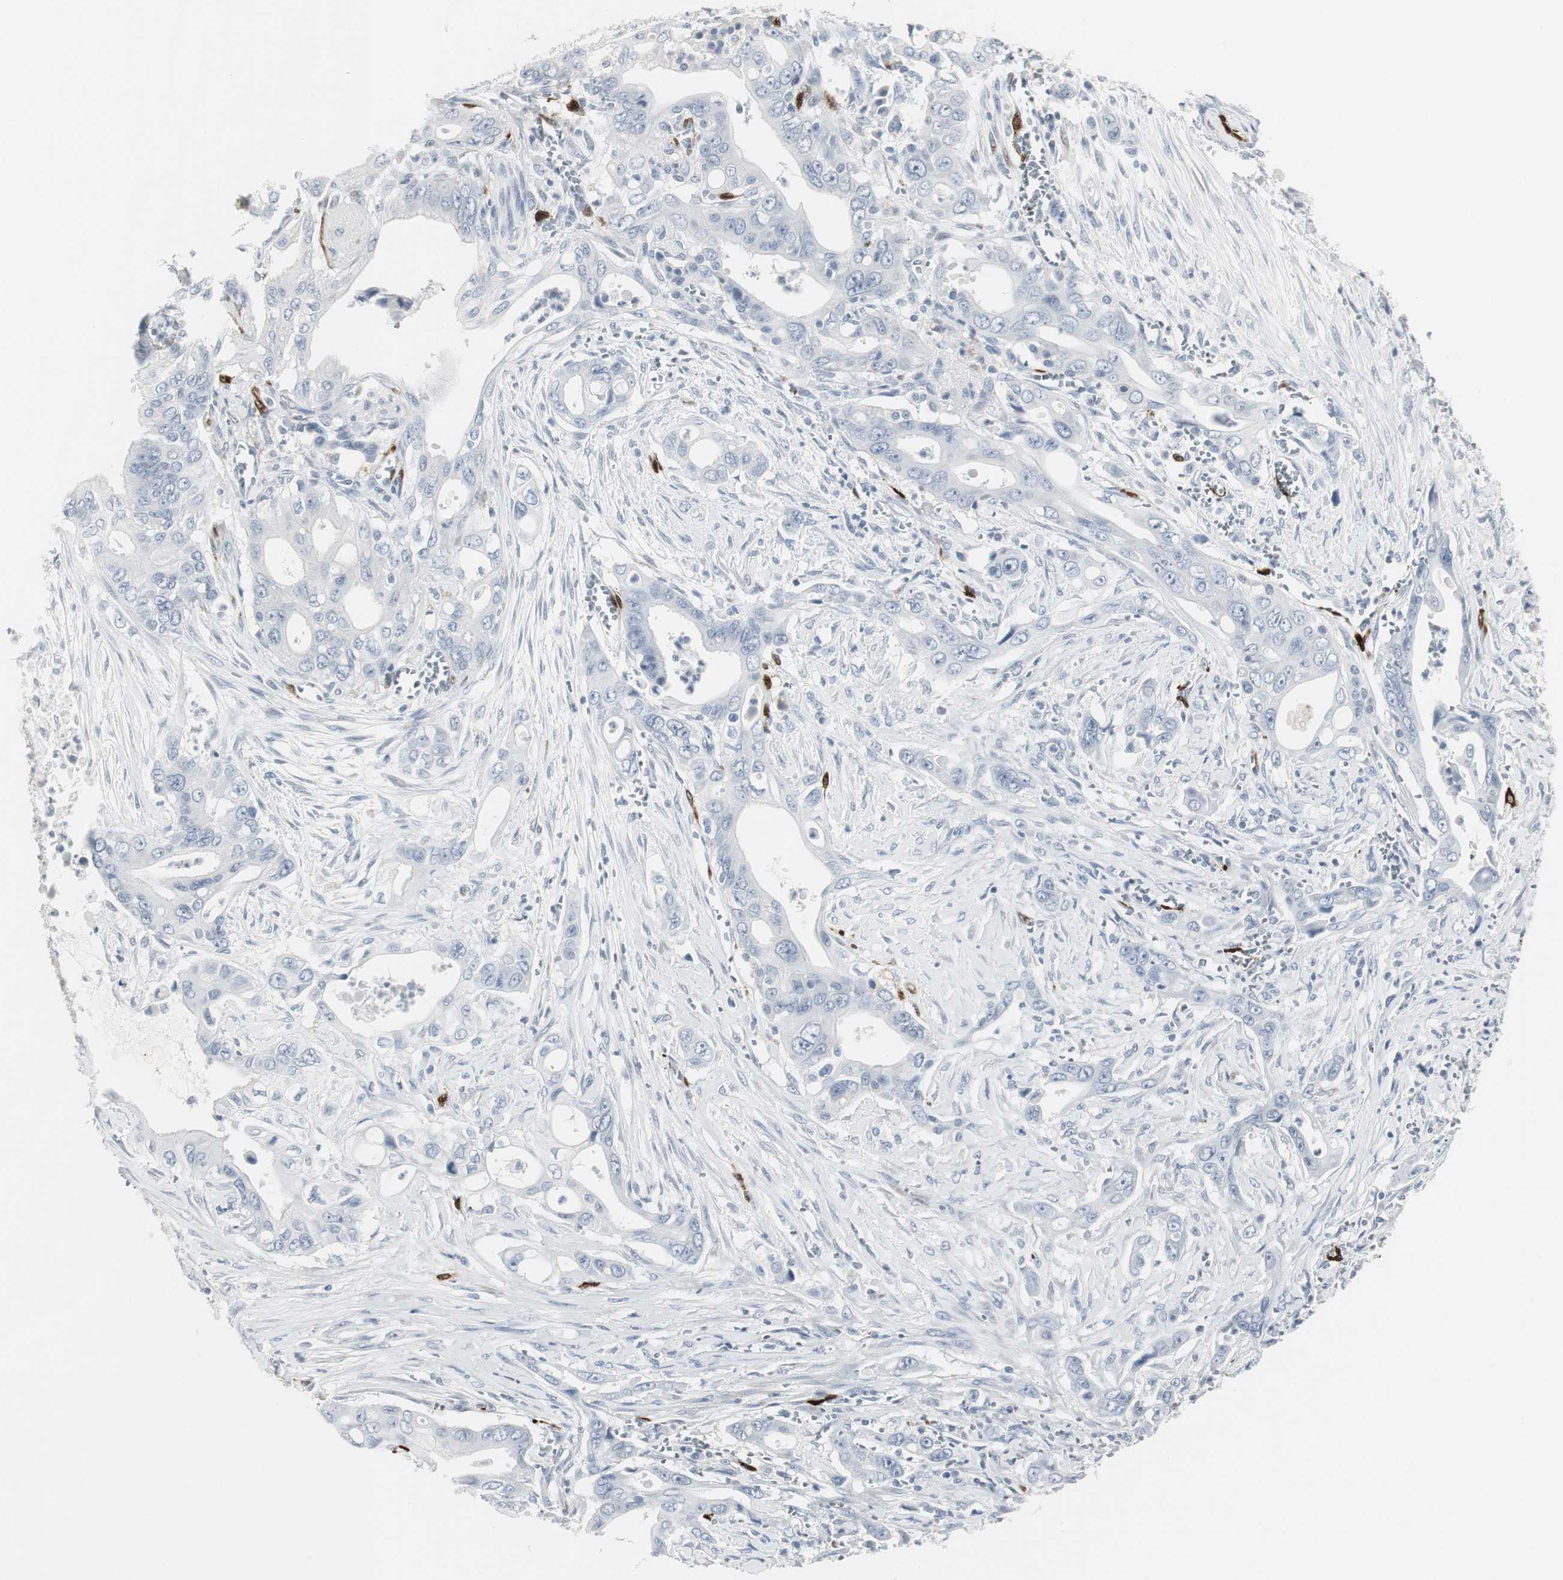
{"staining": {"intensity": "negative", "quantity": "none", "location": "none"}, "tissue": "pancreatic cancer", "cell_type": "Tumor cells", "image_type": "cancer", "snomed": [{"axis": "morphology", "description": "Adenocarcinoma, NOS"}, {"axis": "topography", "description": "Pancreas"}], "caption": "The micrograph reveals no significant staining in tumor cells of pancreatic cancer (adenocarcinoma). (Immunohistochemistry, brightfield microscopy, high magnification).", "gene": "PPP1R14A", "patient": {"sex": "male", "age": 59}}